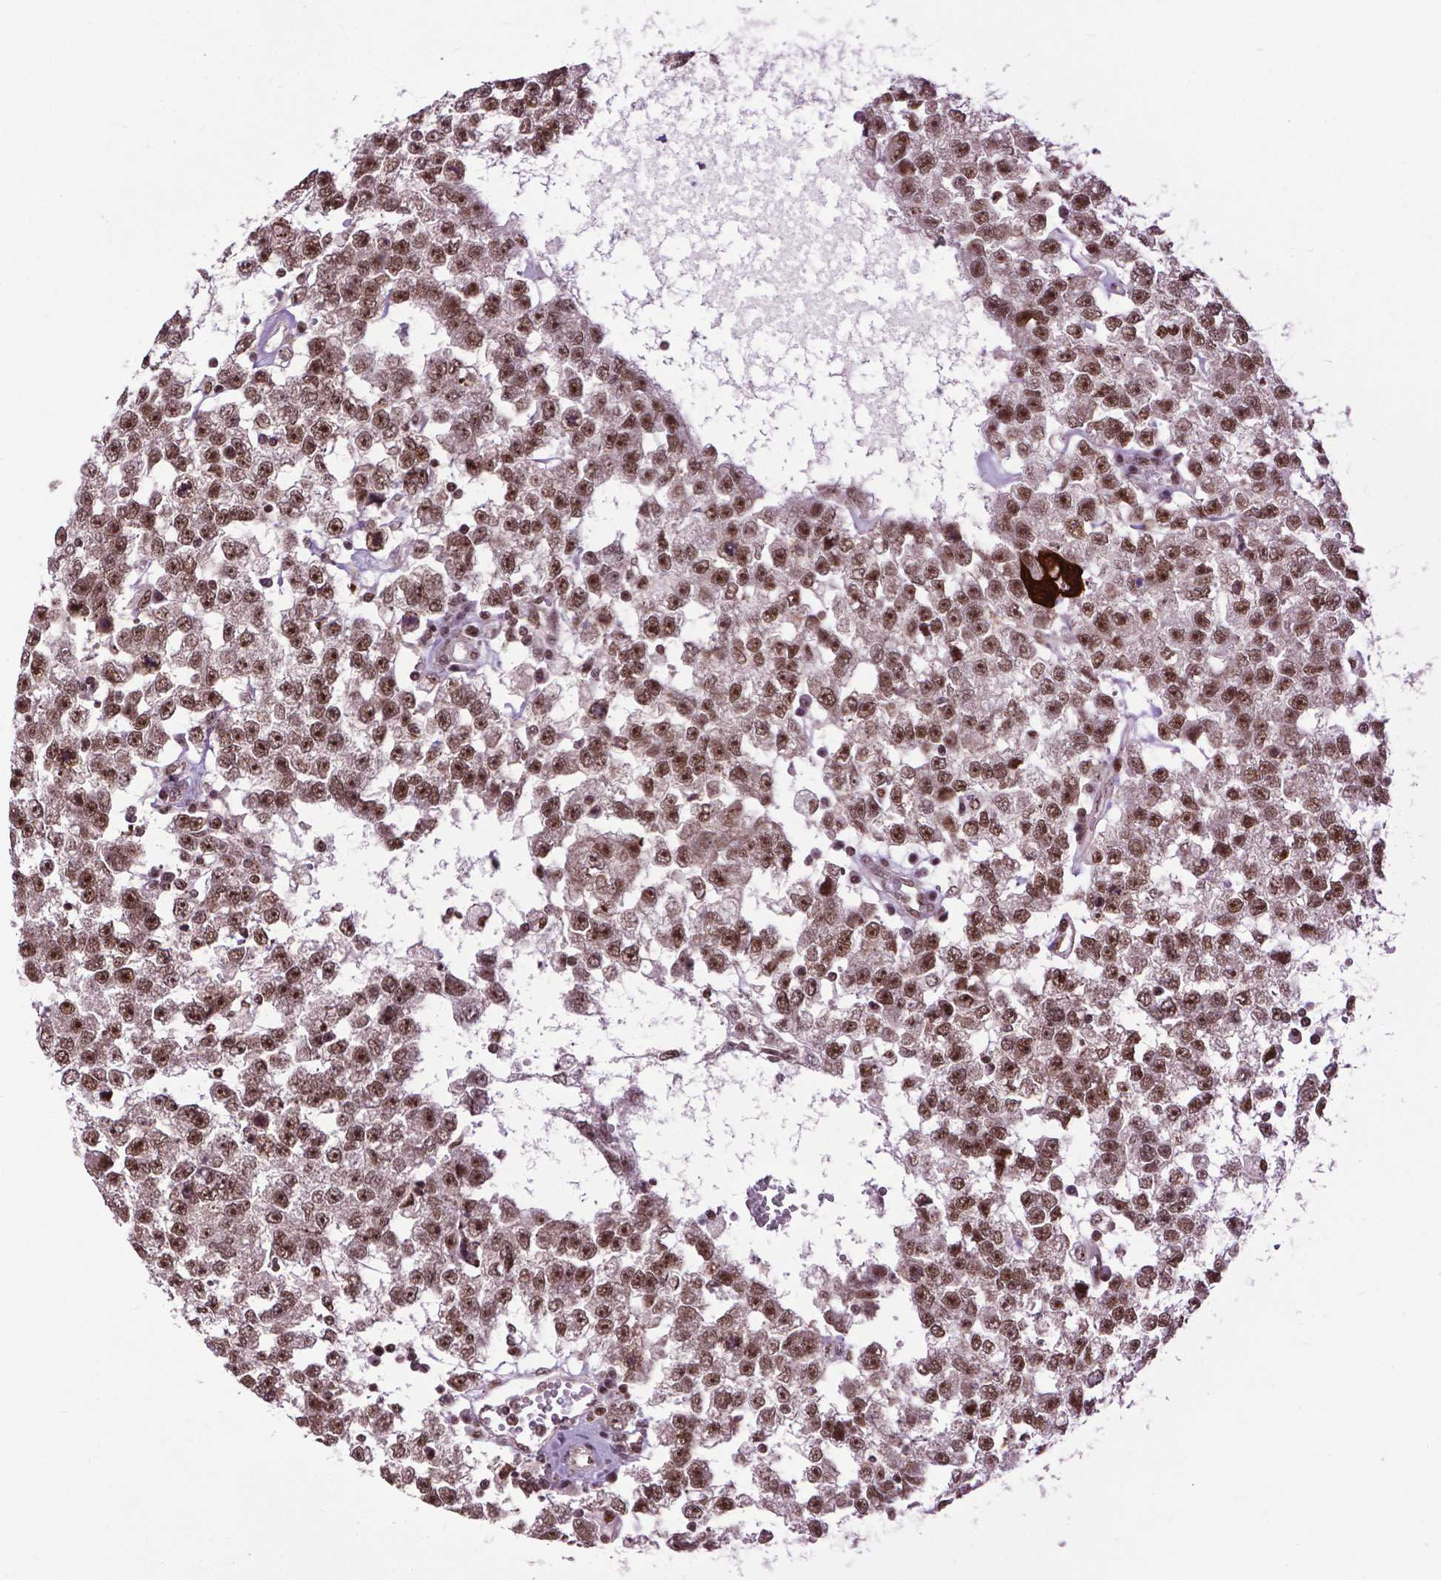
{"staining": {"intensity": "moderate", "quantity": ">75%", "location": "nuclear"}, "tissue": "testis cancer", "cell_type": "Tumor cells", "image_type": "cancer", "snomed": [{"axis": "morphology", "description": "Seminoma, NOS"}, {"axis": "topography", "description": "Testis"}], "caption": "Immunohistochemical staining of testis cancer (seminoma) displays moderate nuclear protein staining in about >75% of tumor cells. The protein of interest is shown in brown color, while the nuclei are stained blue.", "gene": "EAF1", "patient": {"sex": "male", "age": 34}}